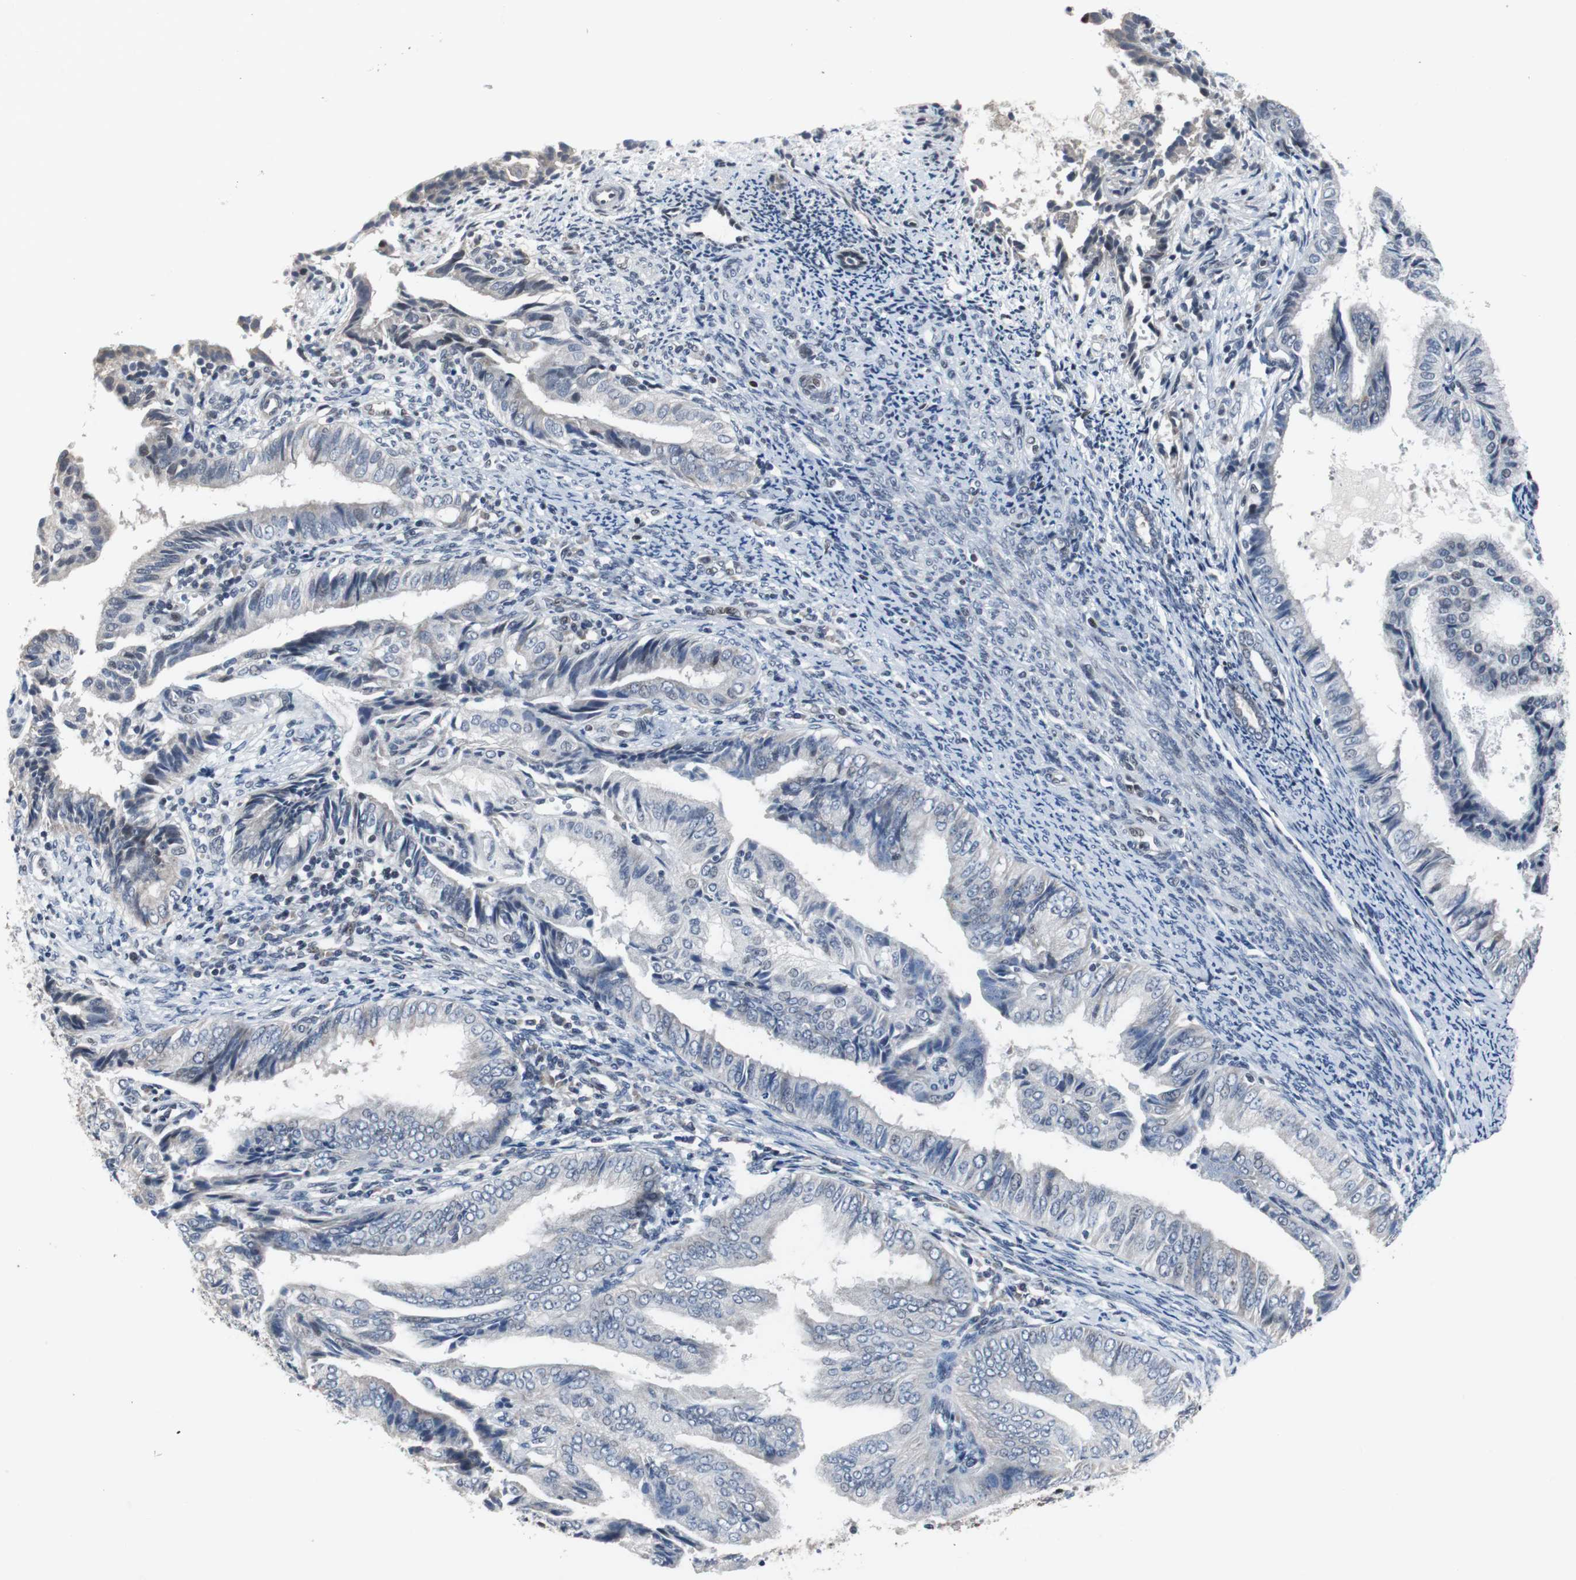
{"staining": {"intensity": "weak", "quantity": "<25%", "location": "cytoplasmic/membranous"}, "tissue": "endometrial cancer", "cell_type": "Tumor cells", "image_type": "cancer", "snomed": [{"axis": "morphology", "description": "Adenocarcinoma, NOS"}, {"axis": "topography", "description": "Endometrium"}], "caption": "Immunohistochemical staining of endometrial adenocarcinoma demonstrates no significant positivity in tumor cells.", "gene": "TP63", "patient": {"sex": "female", "age": 58}}